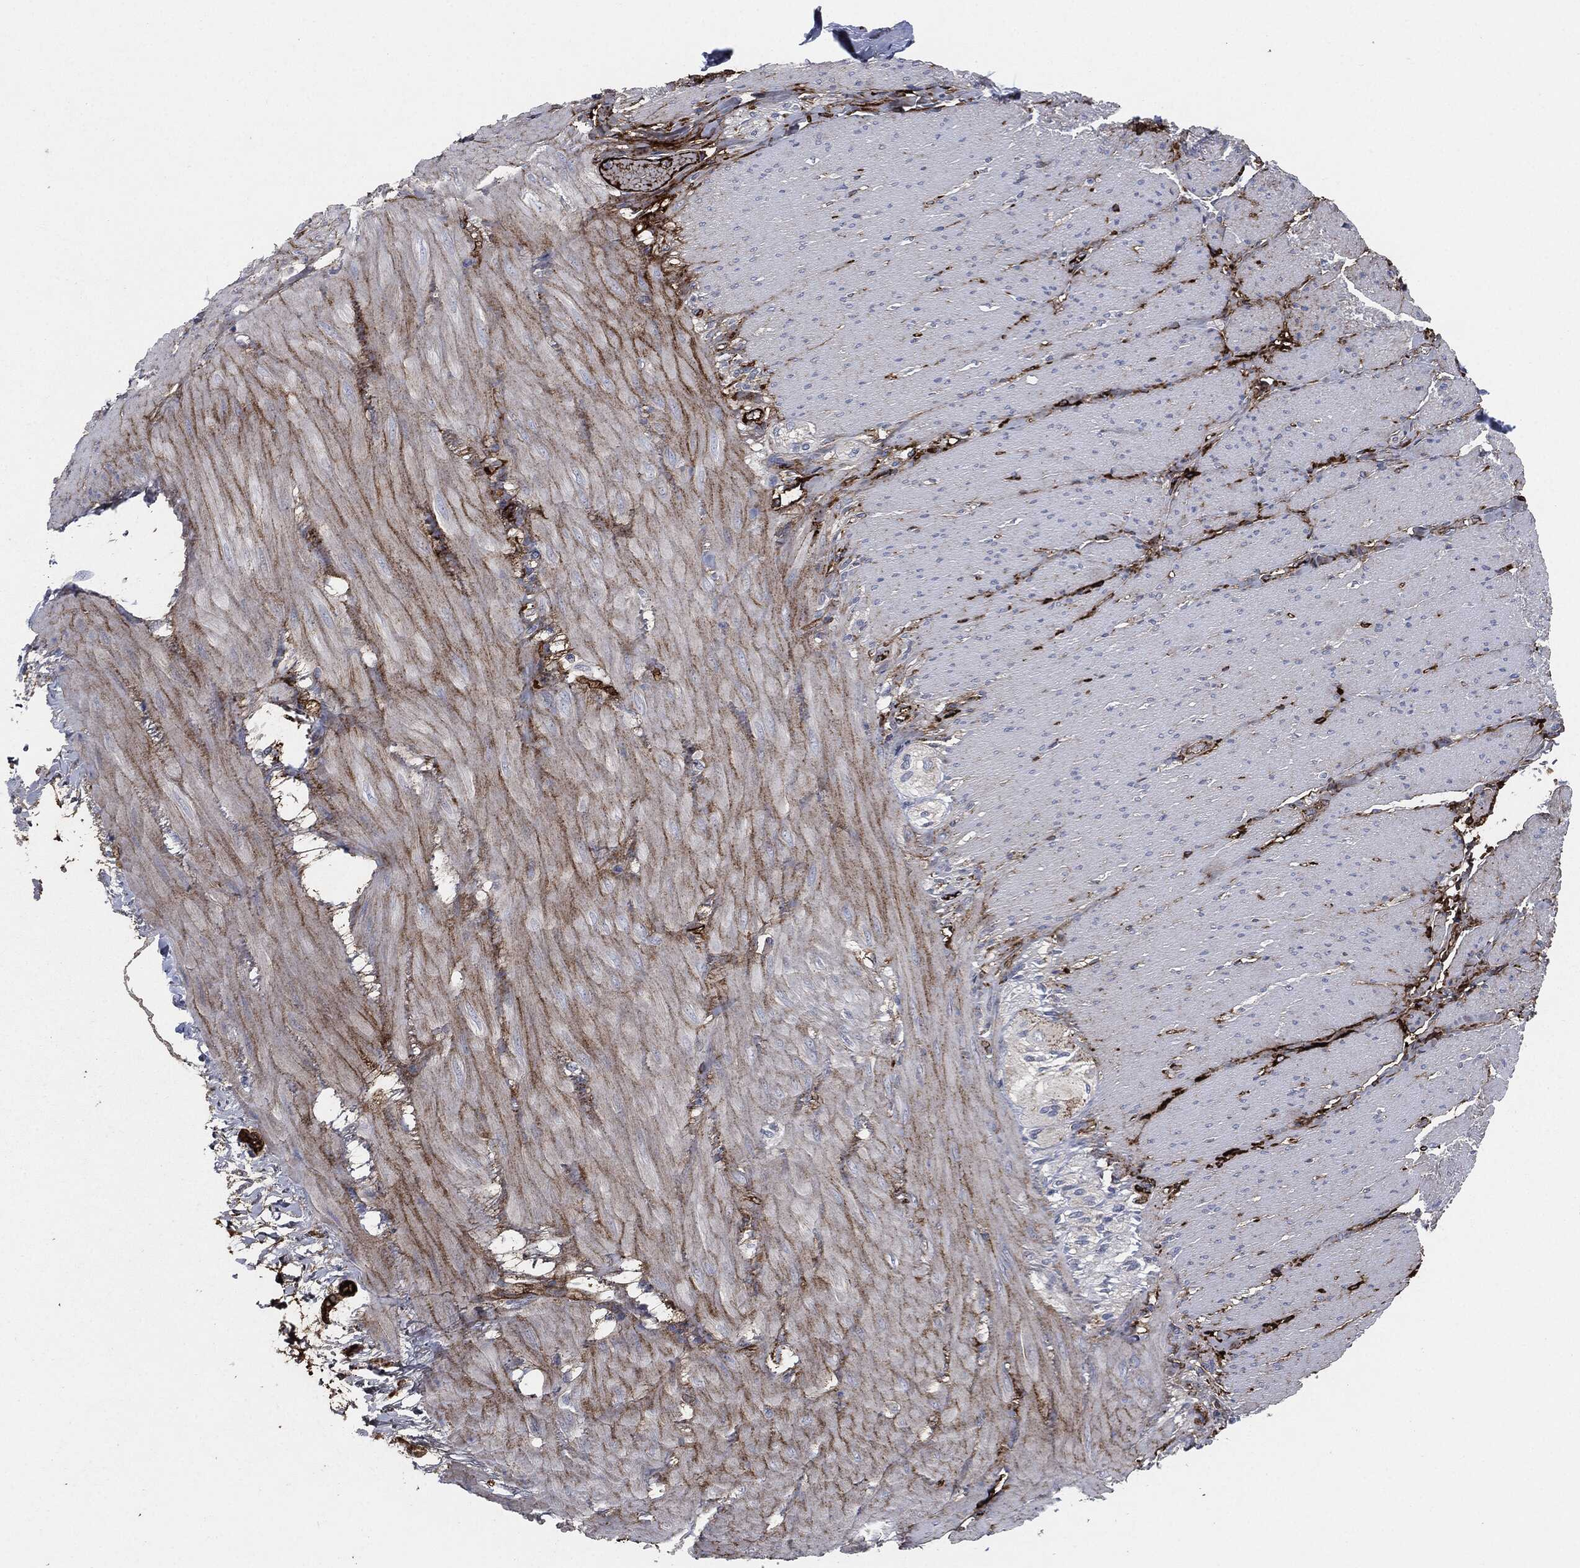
{"staining": {"intensity": "strong", "quantity": ">75%", "location": "cytoplasmic/membranous"}, "tissue": "adipose tissue", "cell_type": "Adipocytes", "image_type": "normal", "snomed": [{"axis": "morphology", "description": "Normal tissue, NOS"}, {"axis": "topography", "description": "Smooth muscle"}, {"axis": "topography", "description": "Duodenum"}, {"axis": "topography", "description": "Peripheral nerve tissue"}], "caption": "Strong cytoplasmic/membranous expression is present in about >75% of adipocytes in normal adipose tissue.", "gene": "APOB", "patient": {"sex": "female", "age": 61}}